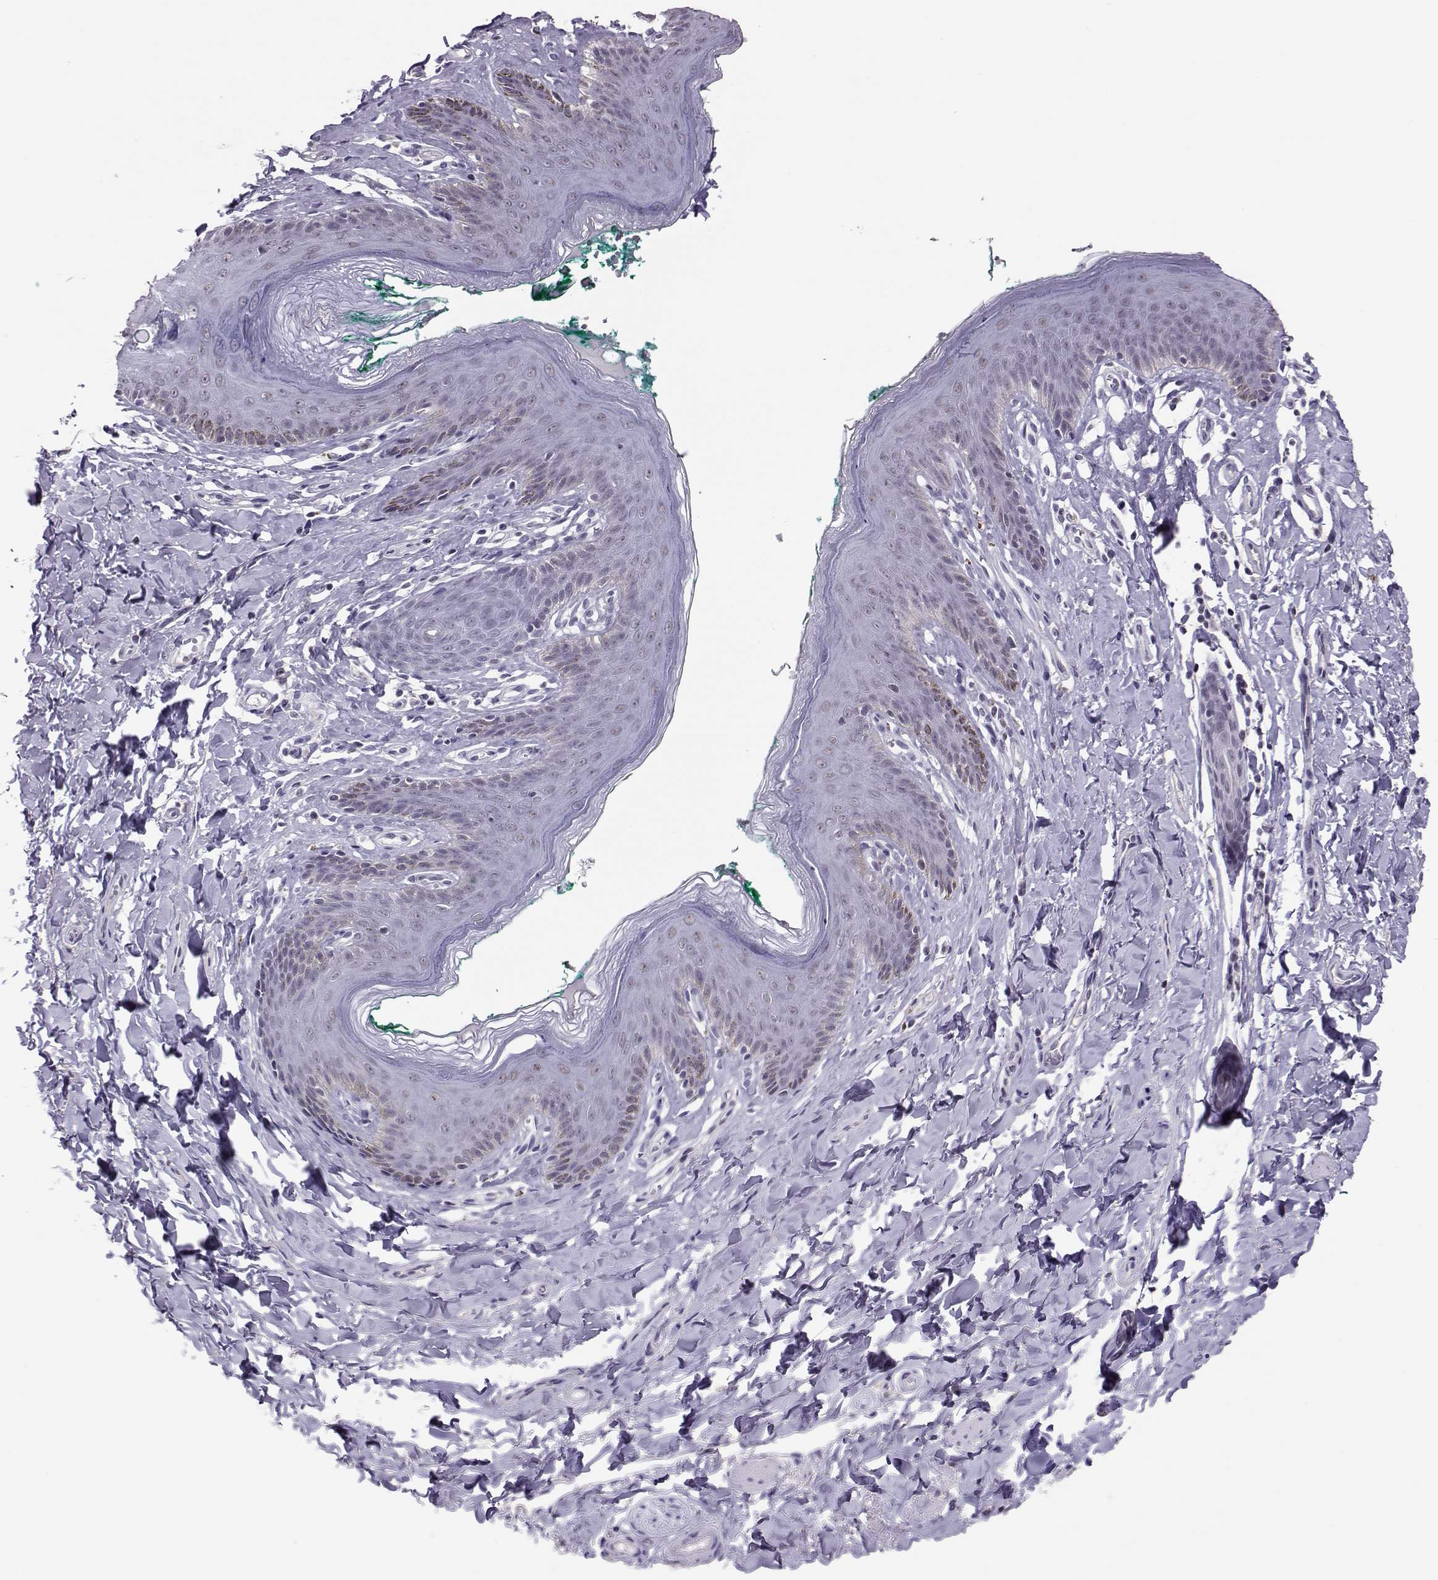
{"staining": {"intensity": "negative", "quantity": "none", "location": "none"}, "tissue": "skin", "cell_type": "Epidermal cells", "image_type": "normal", "snomed": [{"axis": "morphology", "description": "Normal tissue, NOS"}, {"axis": "topography", "description": "Vulva"}], "caption": "Immunohistochemical staining of normal skin displays no significant staining in epidermal cells. The staining is performed using DAB (3,3'-diaminobenzidine) brown chromogen with nuclei counter-stained in using hematoxylin.", "gene": "DNAAF1", "patient": {"sex": "female", "age": 66}}